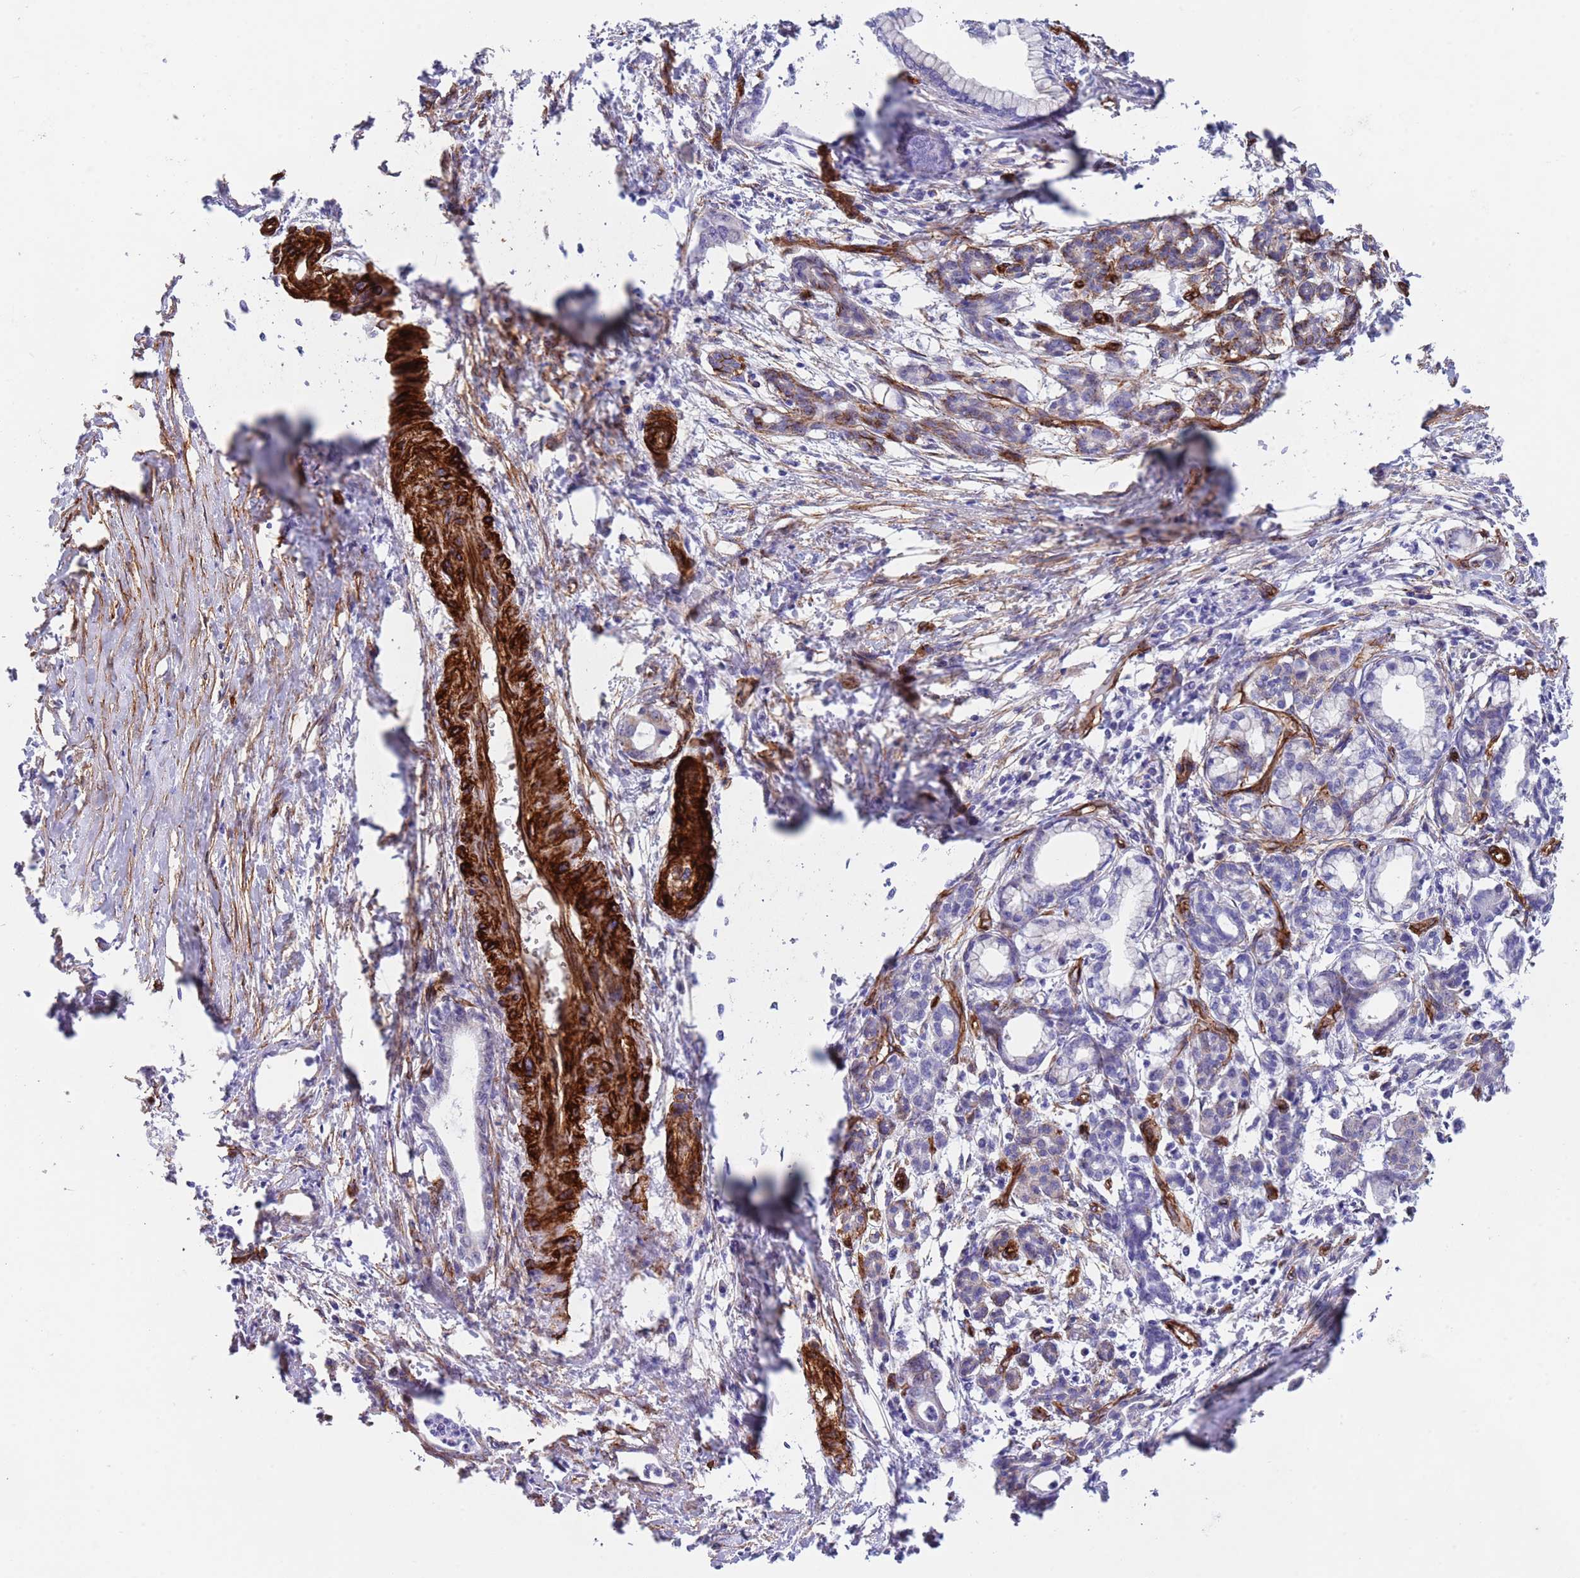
{"staining": {"intensity": "negative", "quantity": "none", "location": "none"}, "tissue": "pancreatic cancer", "cell_type": "Tumor cells", "image_type": "cancer", "snomed": [{"axis": "morphology", "description": "Adenocarcinoma, NOS"}, {"axis": "topography", "description": "Pancreas"}], "caption": "The immunohistochemistry (IHC) micrograph has no significant expression in tumor cells of pancreatic cancer tissue. The staining is performed using DAB brown chromogen with nuclei counter-stained in using hematoxylin.", "gene": "CAV2", "patient": {"sex": "female", "age": 55}}